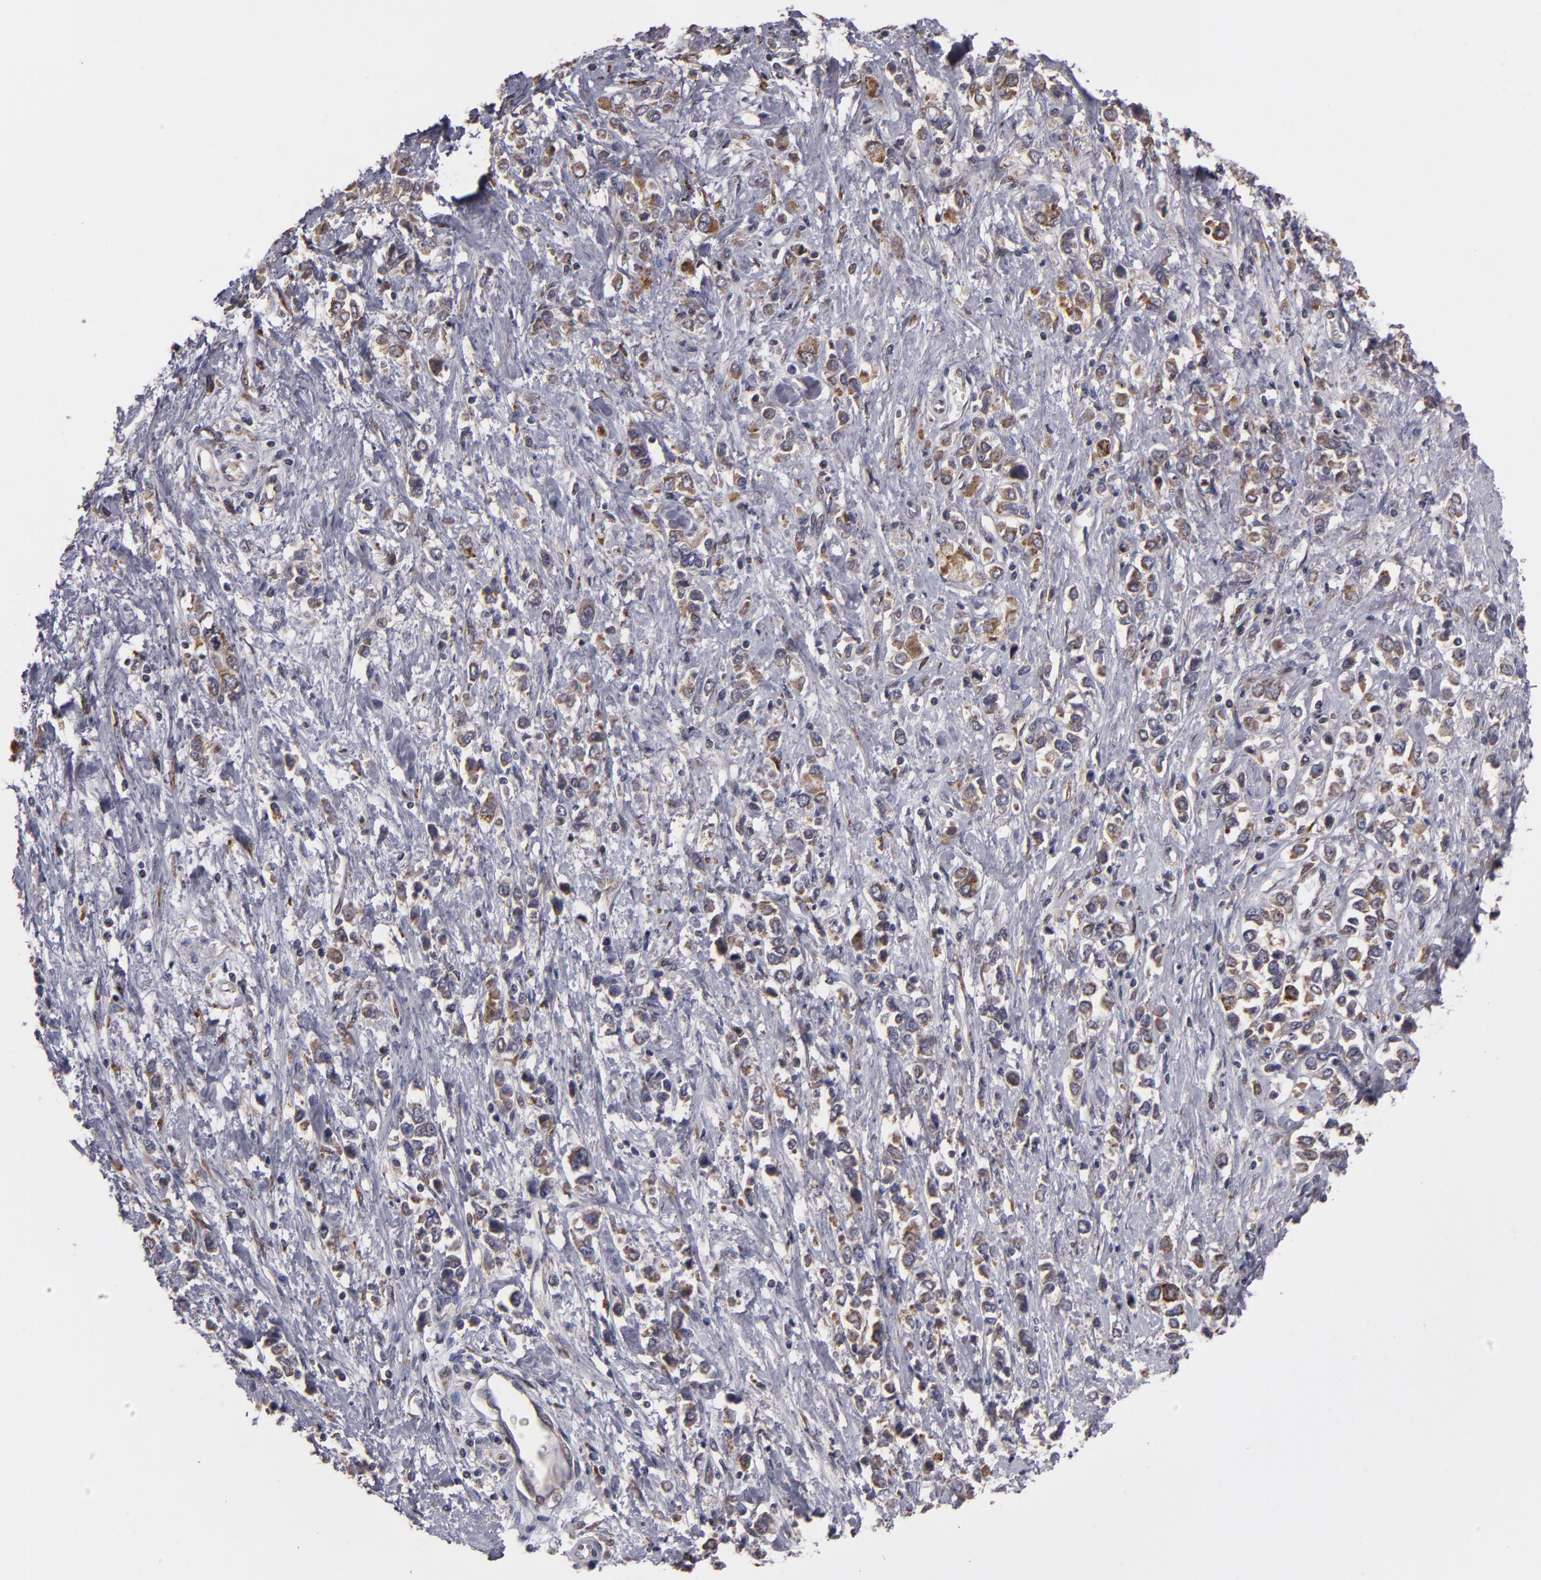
{"staining": {"intensity": "weak", "quantity": ">75%", "location": "cytoplasmic/membranous"}, "tissue": "stomach cancer", "cell_type": "Tumor cells", "image_type": "cancer", "snomed": [{"axis": "morphology", "description": "Adenocarcinoma, NOS"}, {"axis": "topography", "description": "Stomach, upper"}], "caption": "Immunohistochemical staining of human stomach cancer displays weak cytoplasmic/membranous protein positivity in about >75% of tumor cells.", "gene": "CASP1", "patient": {"sex": "male", "age": 76}}